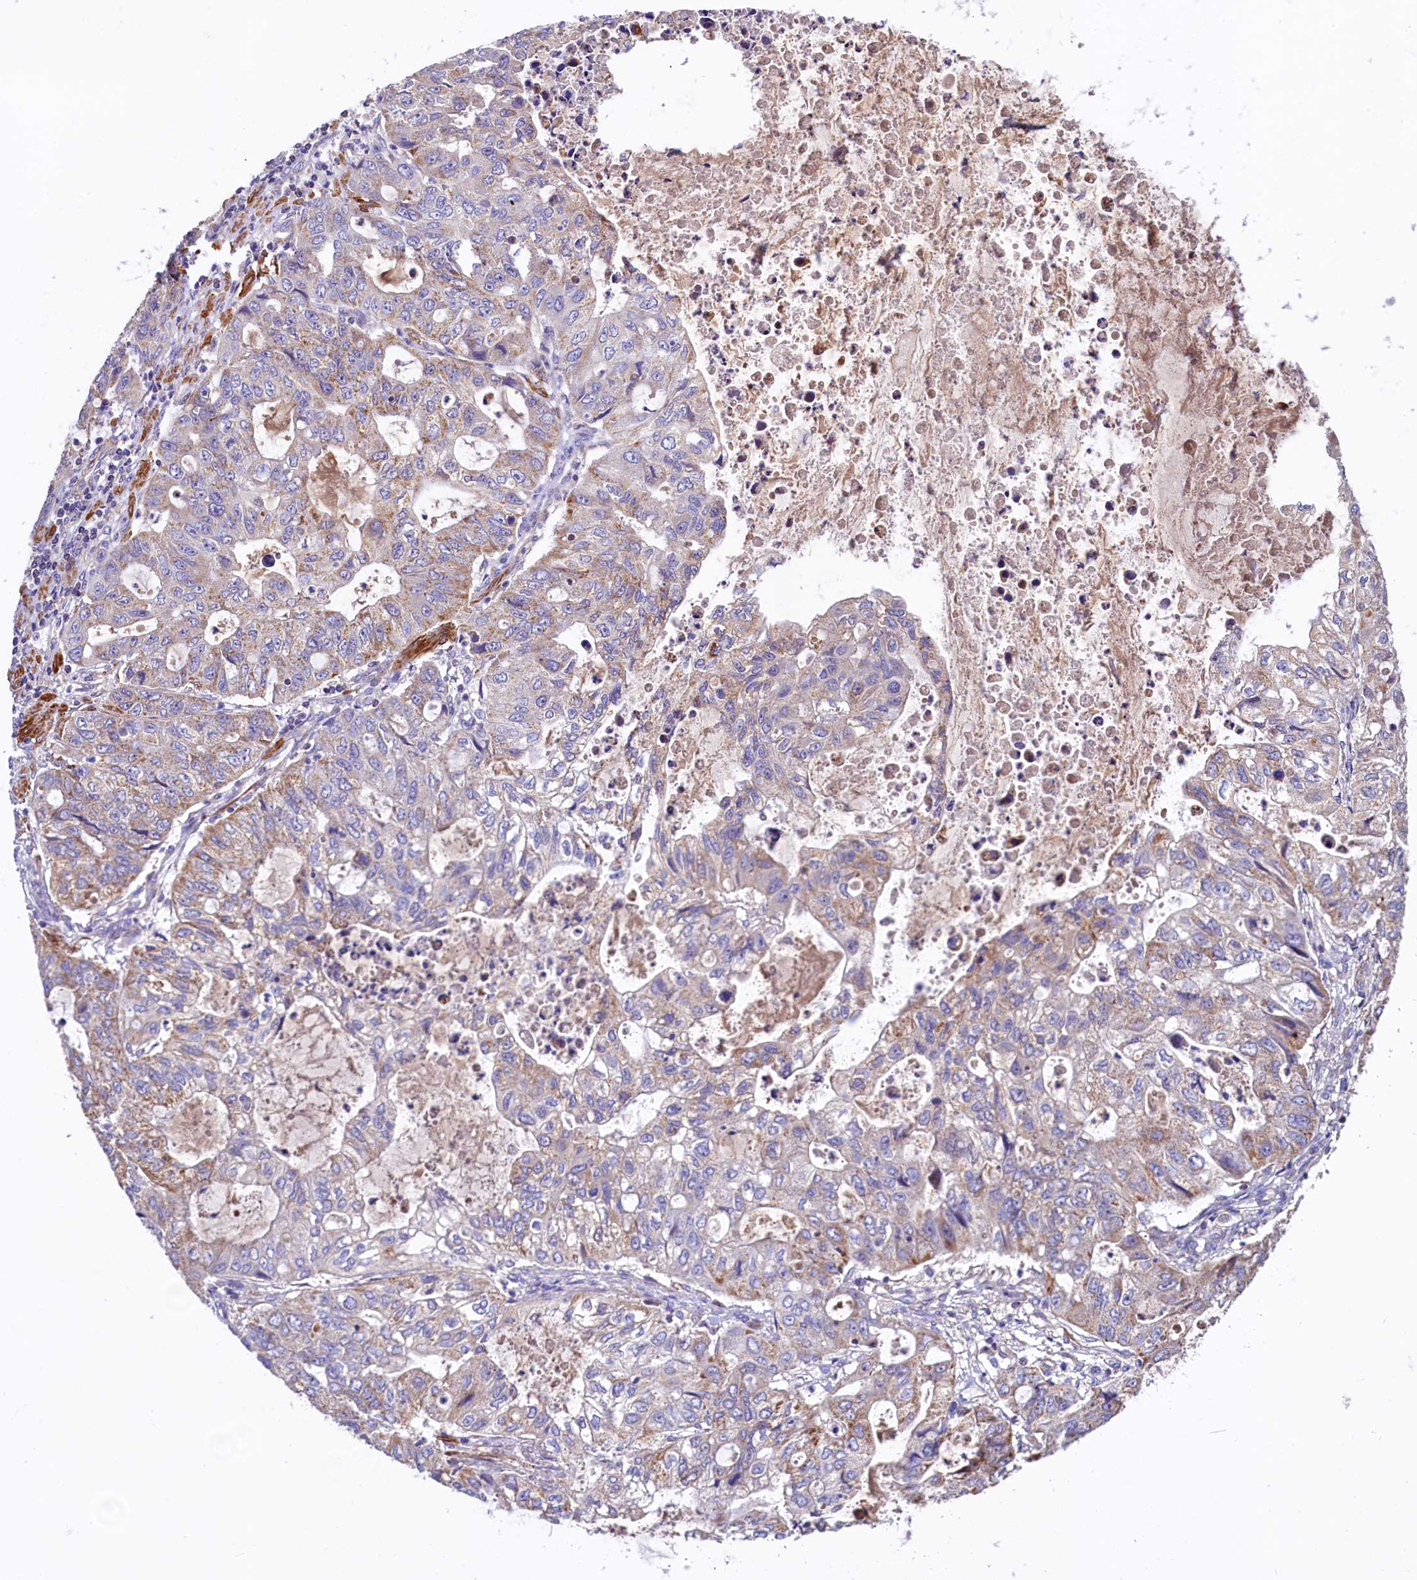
{"staining": {"intensity": "weak", "quantity": "25%-75%", "location": "cytoplasmic/membranous"}, "tissue": "stomach cancer", "cell_type": "Tumor cells", "image_type": "cancer", "snomed": [{"axis": "morphology", "description": "Adenocarcinoma, NOS"}, {"axis": "topography", "description": "Stomach, upper"}], "caption": "Tumor cells display low levels of weak cytoplasmic/membranous positivity in about 25%-75% of cells in stomach adenocarcinoma.", "gene": "CIAO3", "patient": {"sex": "female", "age": 52}}